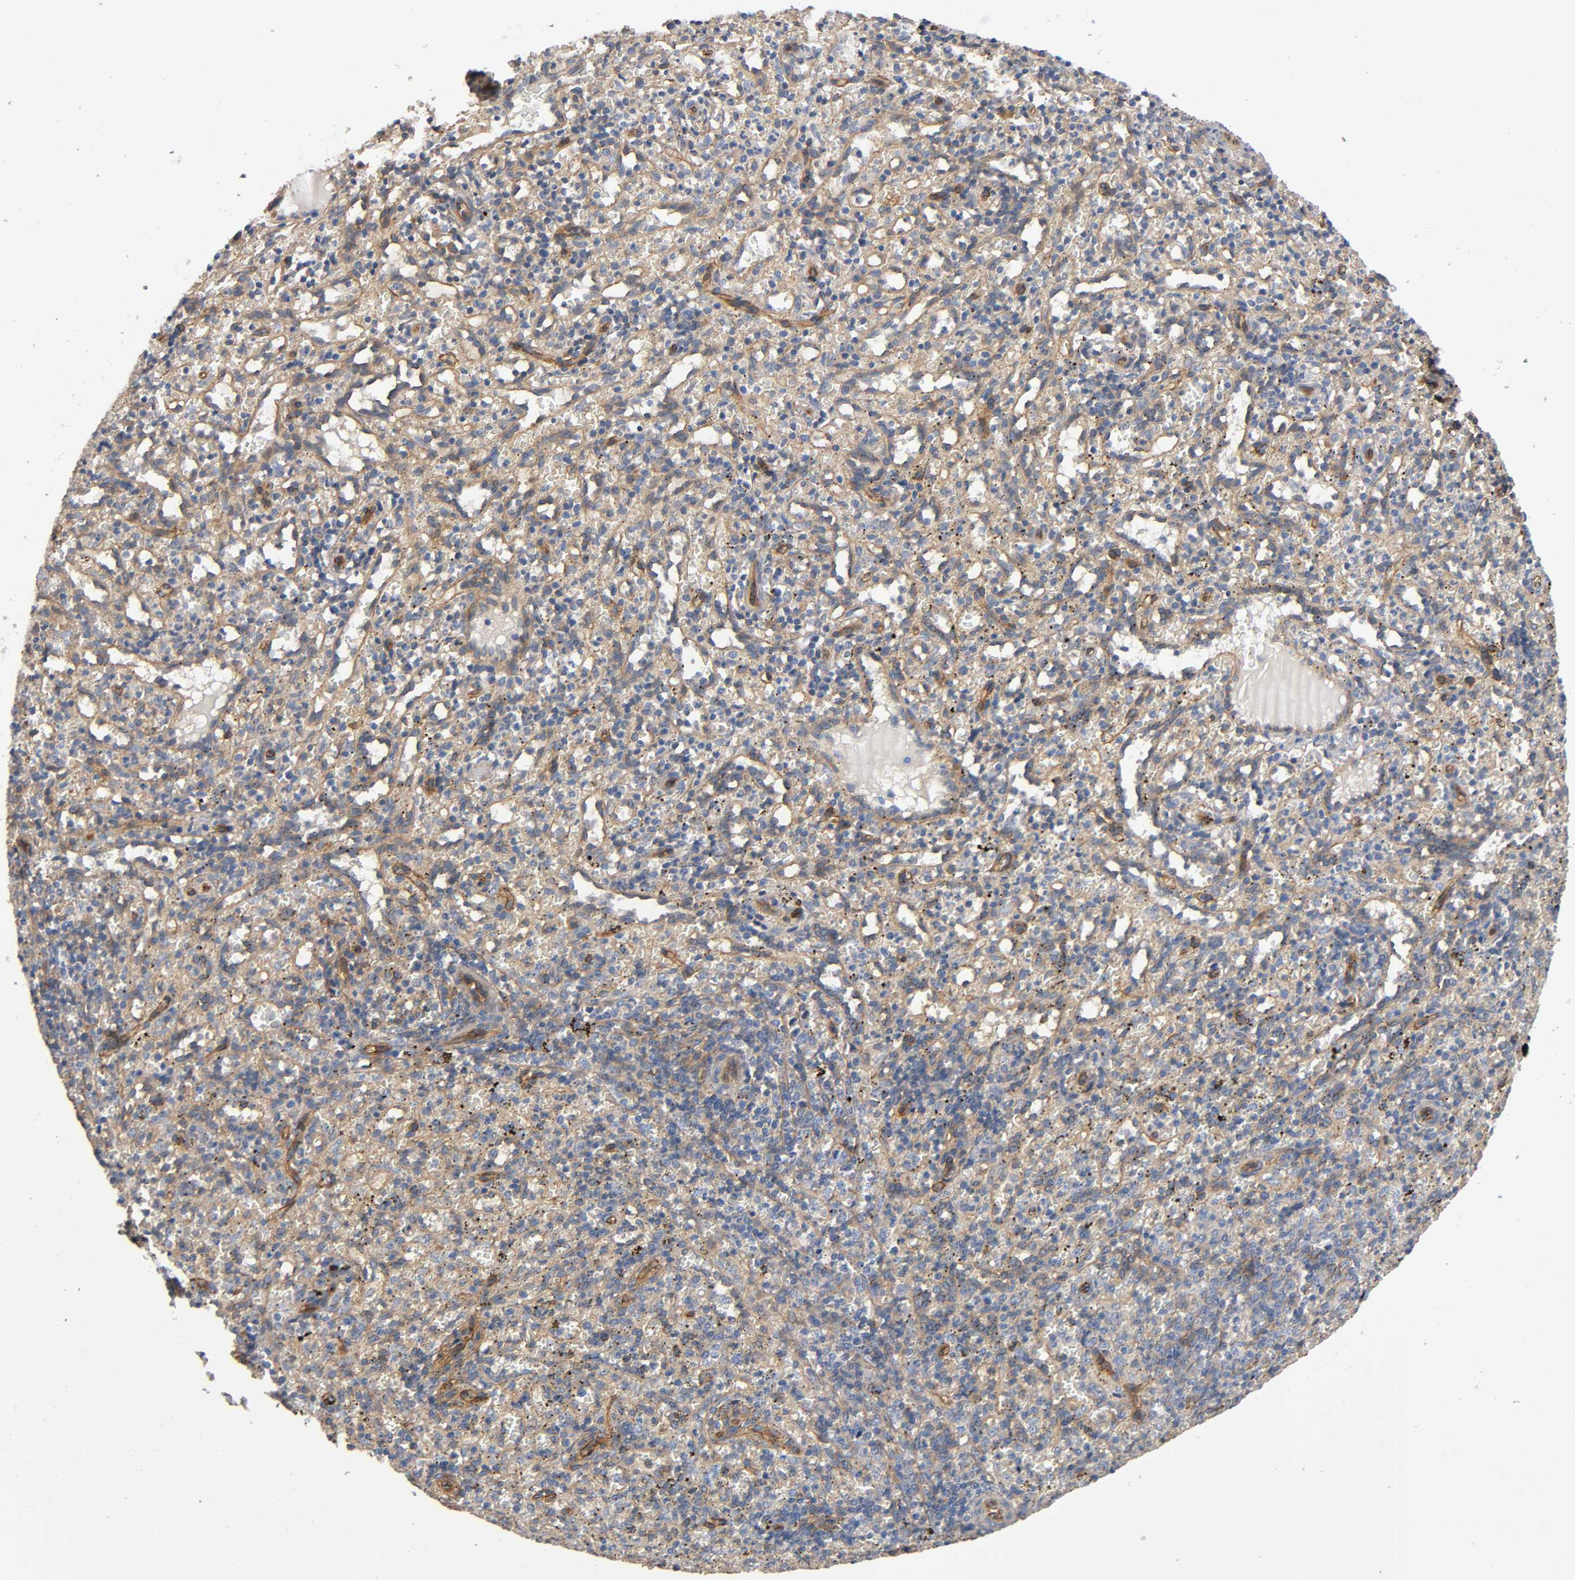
{"staining": {"intensity": "negative", "quantity": "none", "location": "none"}, "tissue": "spleen", "cell_type": "Cells in red pulp", "image_type": "normal", "snomed": [{"axis": "morphology", "description": "Normal tissue, NOS"}, {"axis": "topography", "description": "Spleen"}], "caption": "DAB immunohistochemical staining of benign human spleen shows no significant staining in cells in red pulp. (DAB immunohistochemistry, high magnification).", "gene": "MARS1", "patient": {"sex": "female", "age": 10}}